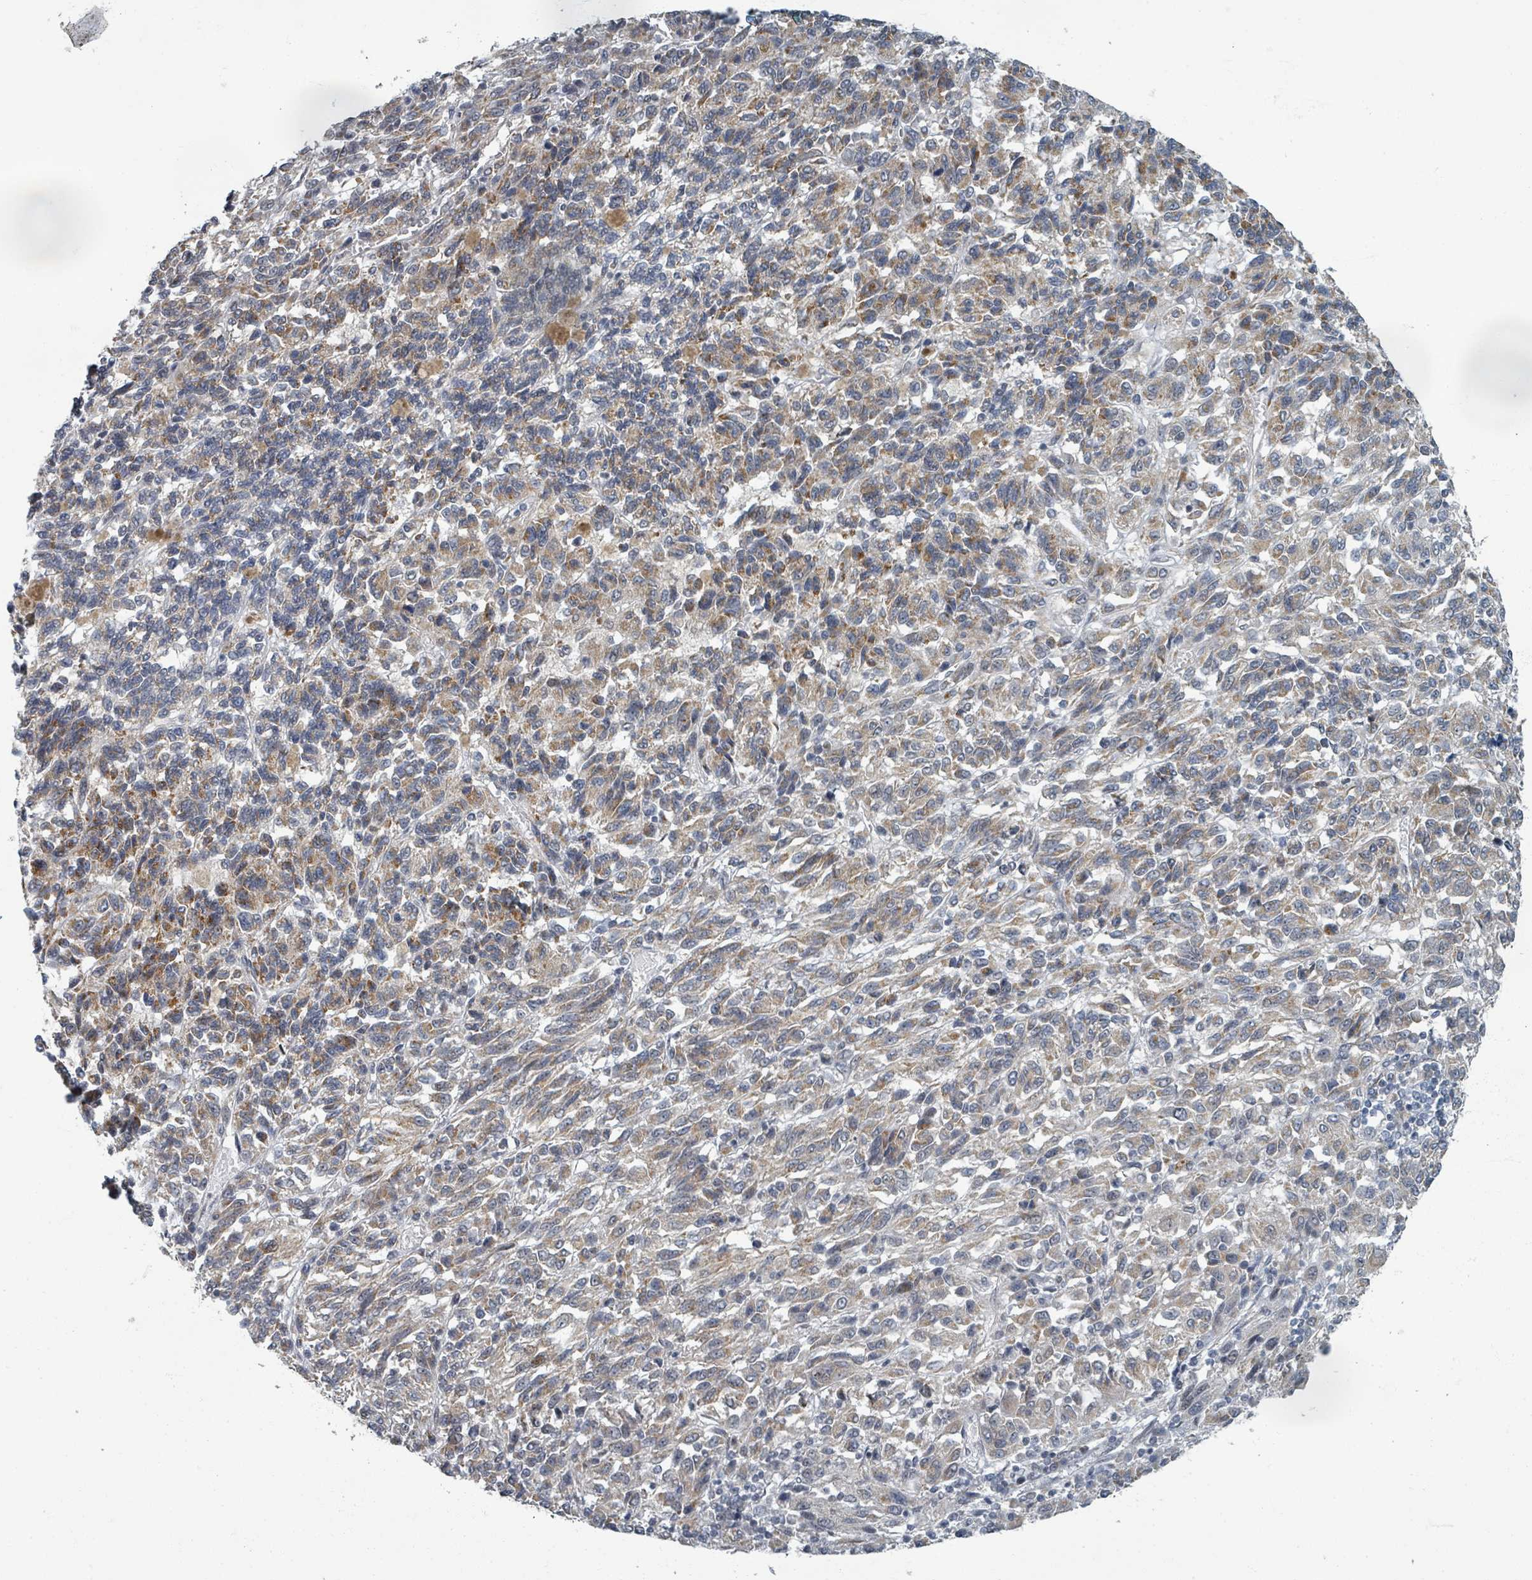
{"staining": {"intensity": "weak", "quantity": "25%-75%", "location": "cytoplasmic/membranous"}, "tissue": "melanoma", "cell_type": "Tumor cells", "image_type": "cancer", "snomed": [{"axis": "morphology", "description": "Malignant melanoma, Metastatic site"}, {"axis": "topography", "description": "Lung"}], "caption": "DAB immunohistochemical staining of human melanoma exhibits weak cytoplasmic/membranous protein expression in approximately 25%-75% of tumor cells.", "gene": "INTS15", "patient": {"sex": "male", "age": 64}}